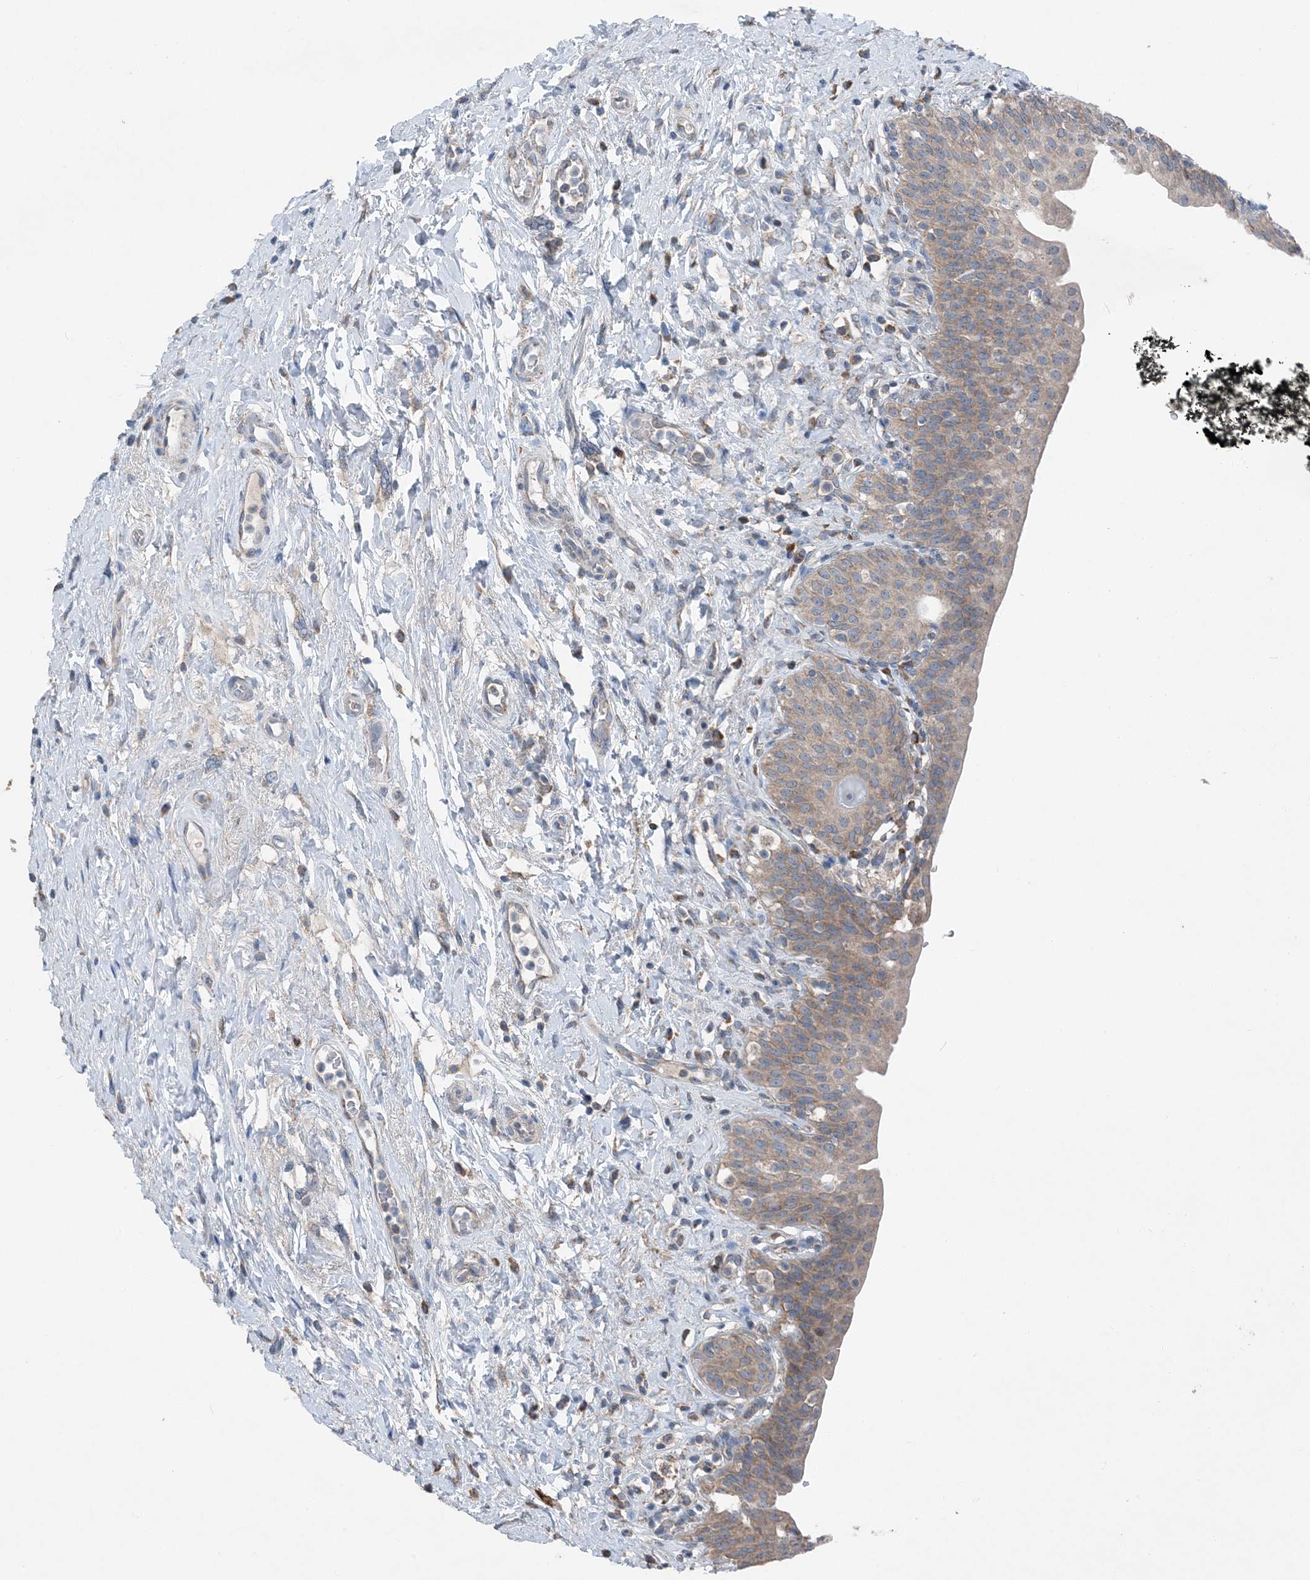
{"staining": {"intensity": "weak", "quantity": ">75%", "location": "cytoplasmic/membranous"}, "tissue": "urinary bladder", "cell_type": "Urothelial cells", "image_type": "normal", "snomed": [{"axis": "morphology", "description": "Normal tissue, NOS"}, {"axis": "topography", "description": "Urinary bladder"}], "caption": "Benign urinary bladder displays weak cytoplasmic/membranous positivity in about >75% of urothelial cells, visualized by immunohistochemistry.", "gene": "DHX30", "patient": {"sex": "male", "age": 83}}